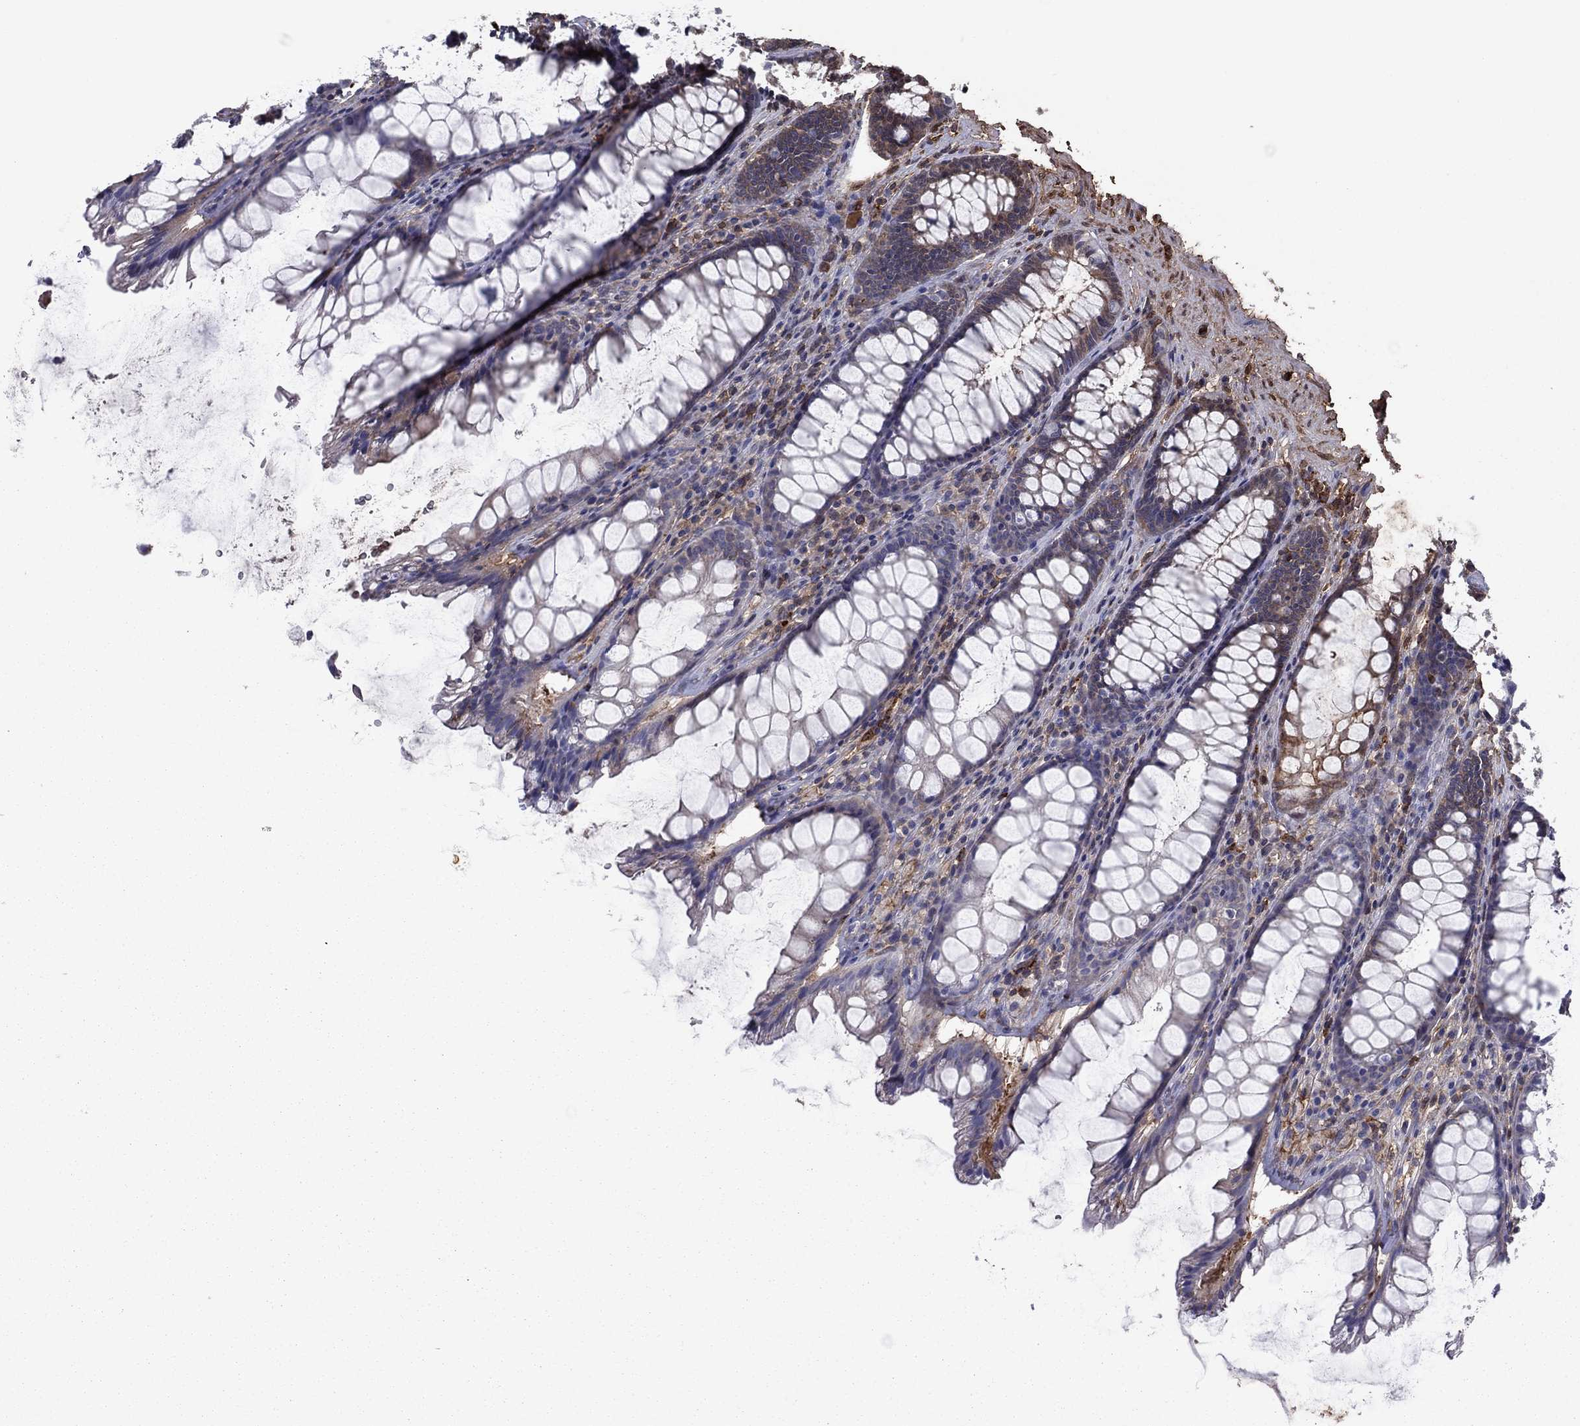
{"staining": {"intensity": "moderate", "quantity": "<25%", "location": "cytoplasmic/membranous"}, "tissue": "rectum", "cell_type": "Glandular cells", "image_type": "normal", "snomed": [{"axis": "morphology", "description": "Normal tissue, NOS"}, {"axis": "topography", "description": "Rectum"}], "caption": "Unremarkable rectum reveals moderate cytoplasmic/membranous positivity in about <25% of glandular cells.", "gene": "HPX", "patient": {"sex": "male", "age": 72}}